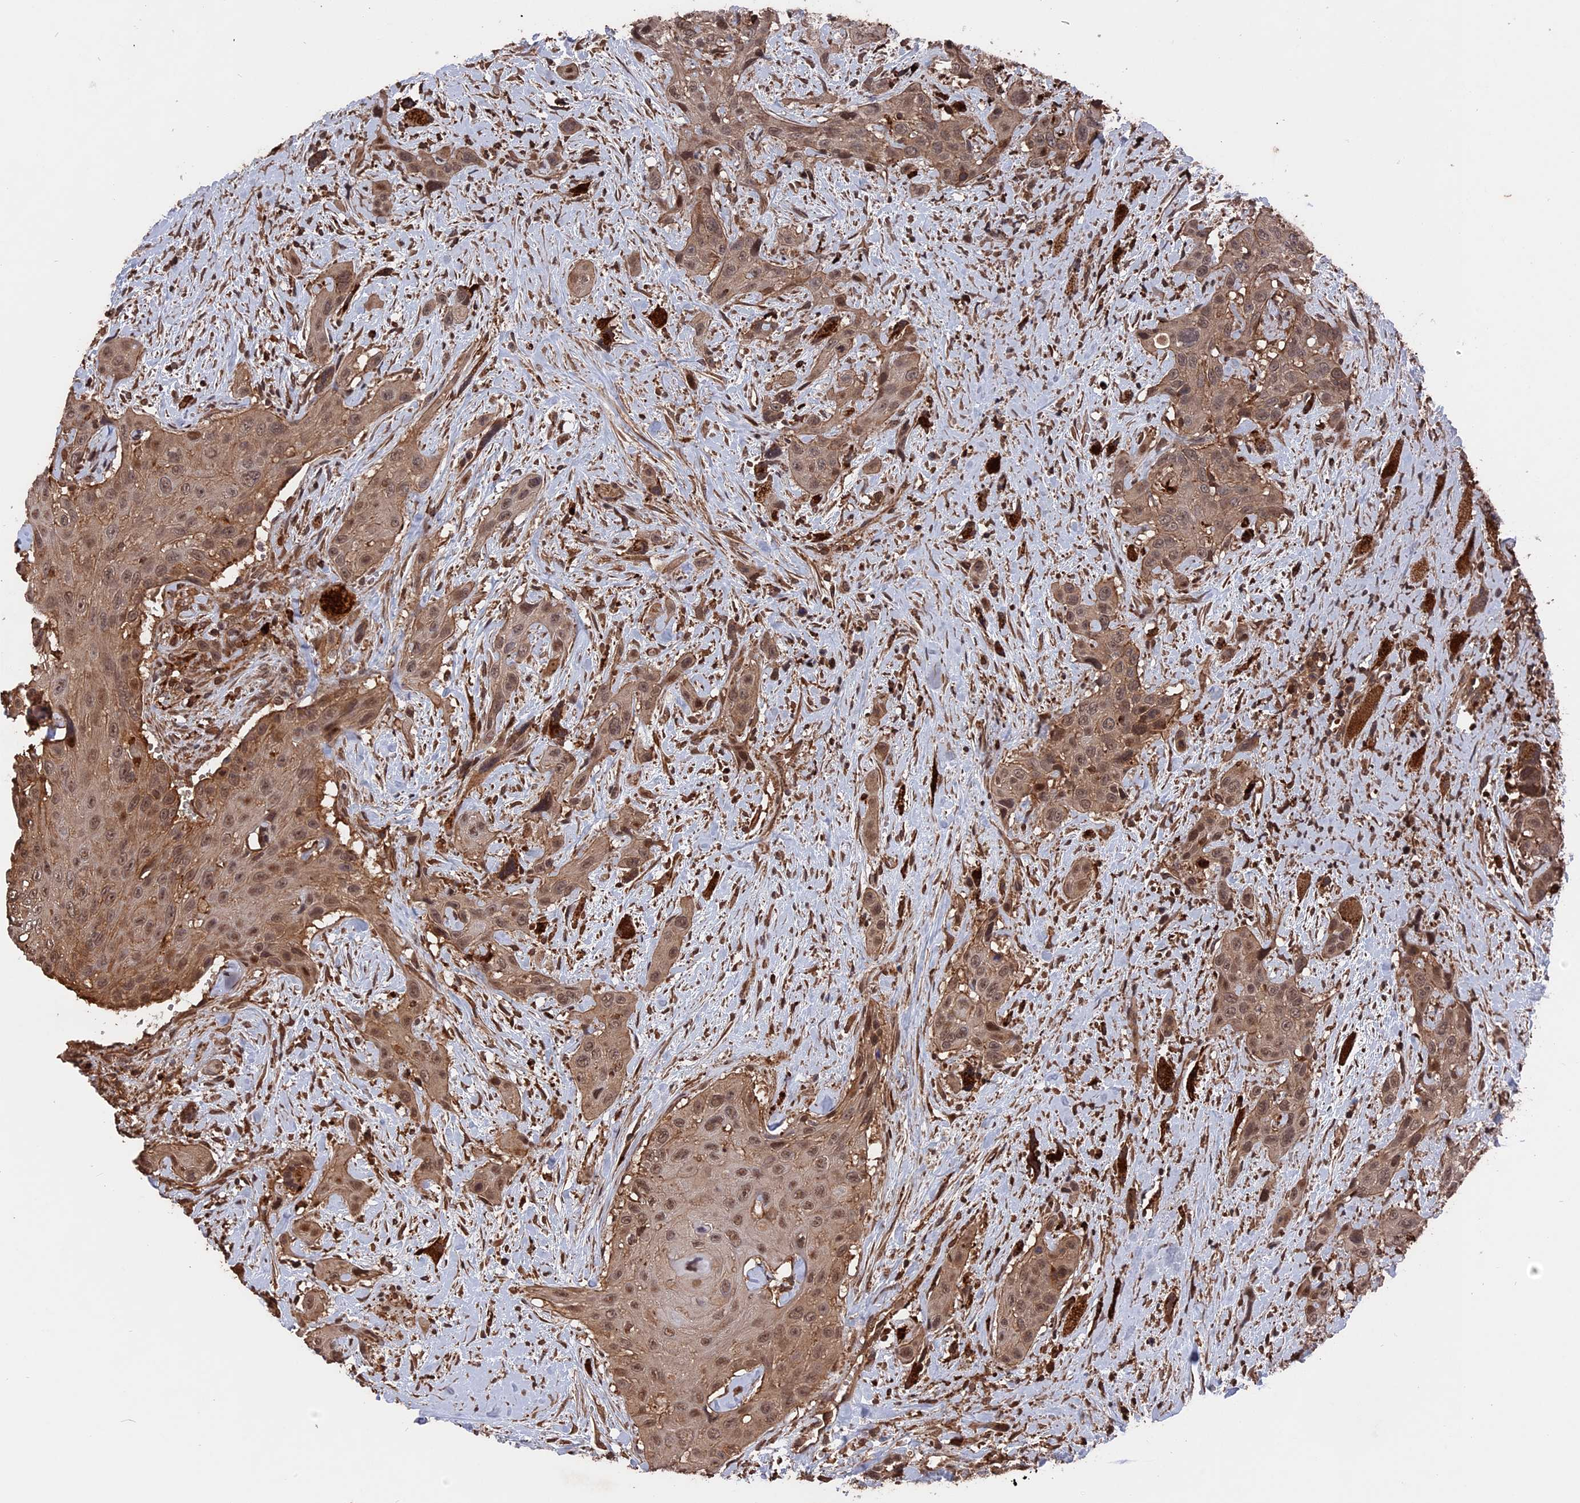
{"staining": {"intensity": "moderate", "quantity": ">75%", "location": "cytoplasmic/membranous,nuclear"}, "tissue": "head and neck cancer", "cell_type": "Tumor cells", "image_type": "cancer", "snomed": [{"axis": "morphology", "description": "Squamous cell carcinoma, NOS"}, {"axis": "topography", "description": "Head-Neck"}], "caption": "A medium amount of moderate cytoplasmic/membranous and nuclear expression is seen in approximately >75% of tumor cells in head and neck cancer (squamous cell carcinoma) tissue.", "gene": "TELO2", "patient": {"sex": "male", "age": 81}}